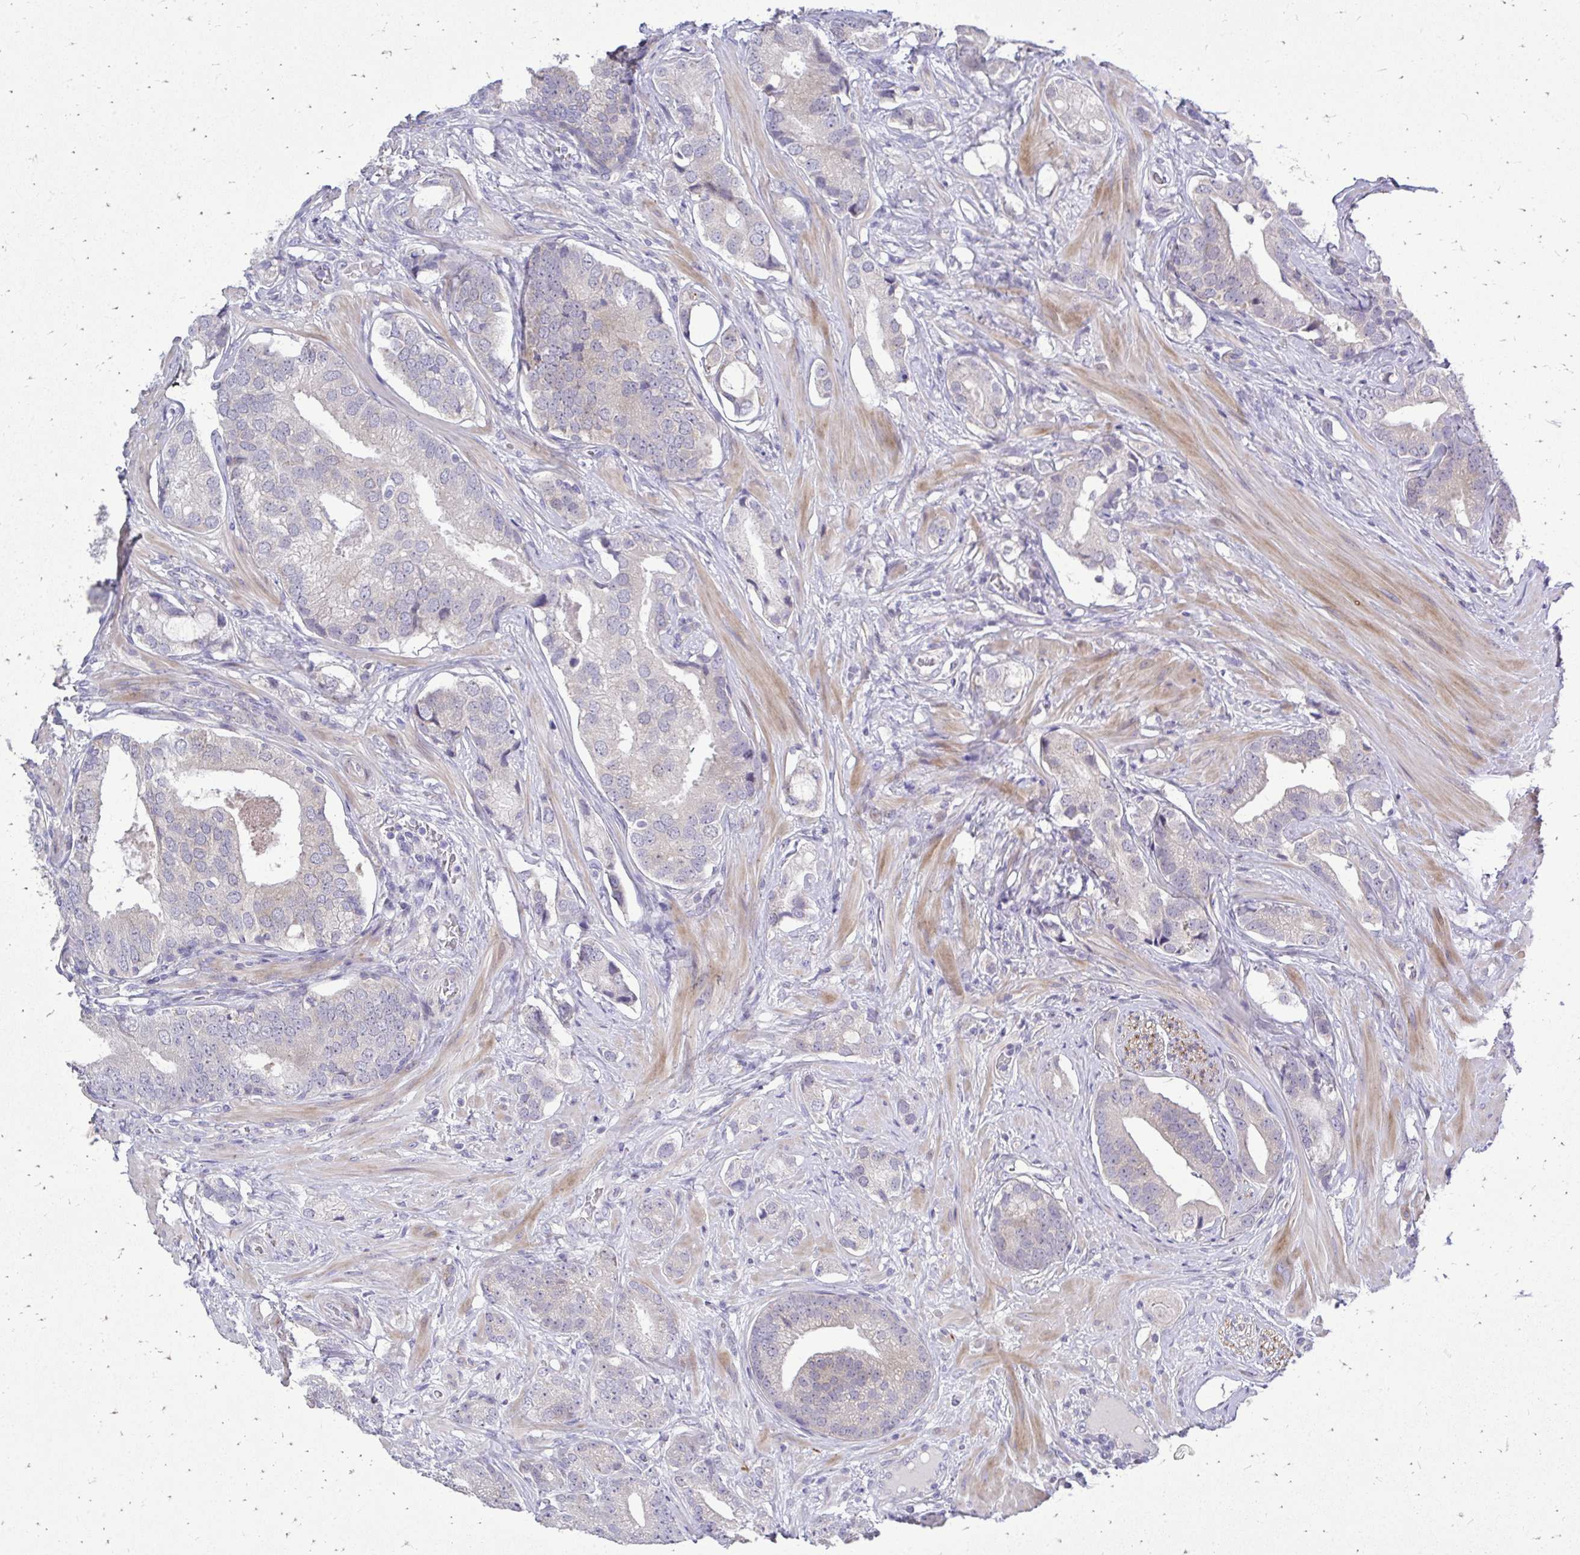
{"staining": {"intensity": "weak", "quantity": "<25%", "location": "cytoplasmic/membranous"}, "tissue": "prostate cancer", "cell_type": "Tumor cells", "image_type": "cancer", "snomed": [{"axis": "morphology", "description": "Adenocarcinoma, Low grade"}, {"axis": "topography", "description": "Prostate"}], "caption": "Adenocarcinoma (low-grade) (prostate) was stained to show a protein in brown. There is no significant staining in tumor cells.", "gene": "OR8D1", "patient": {"sex": "male", "age": 61}}